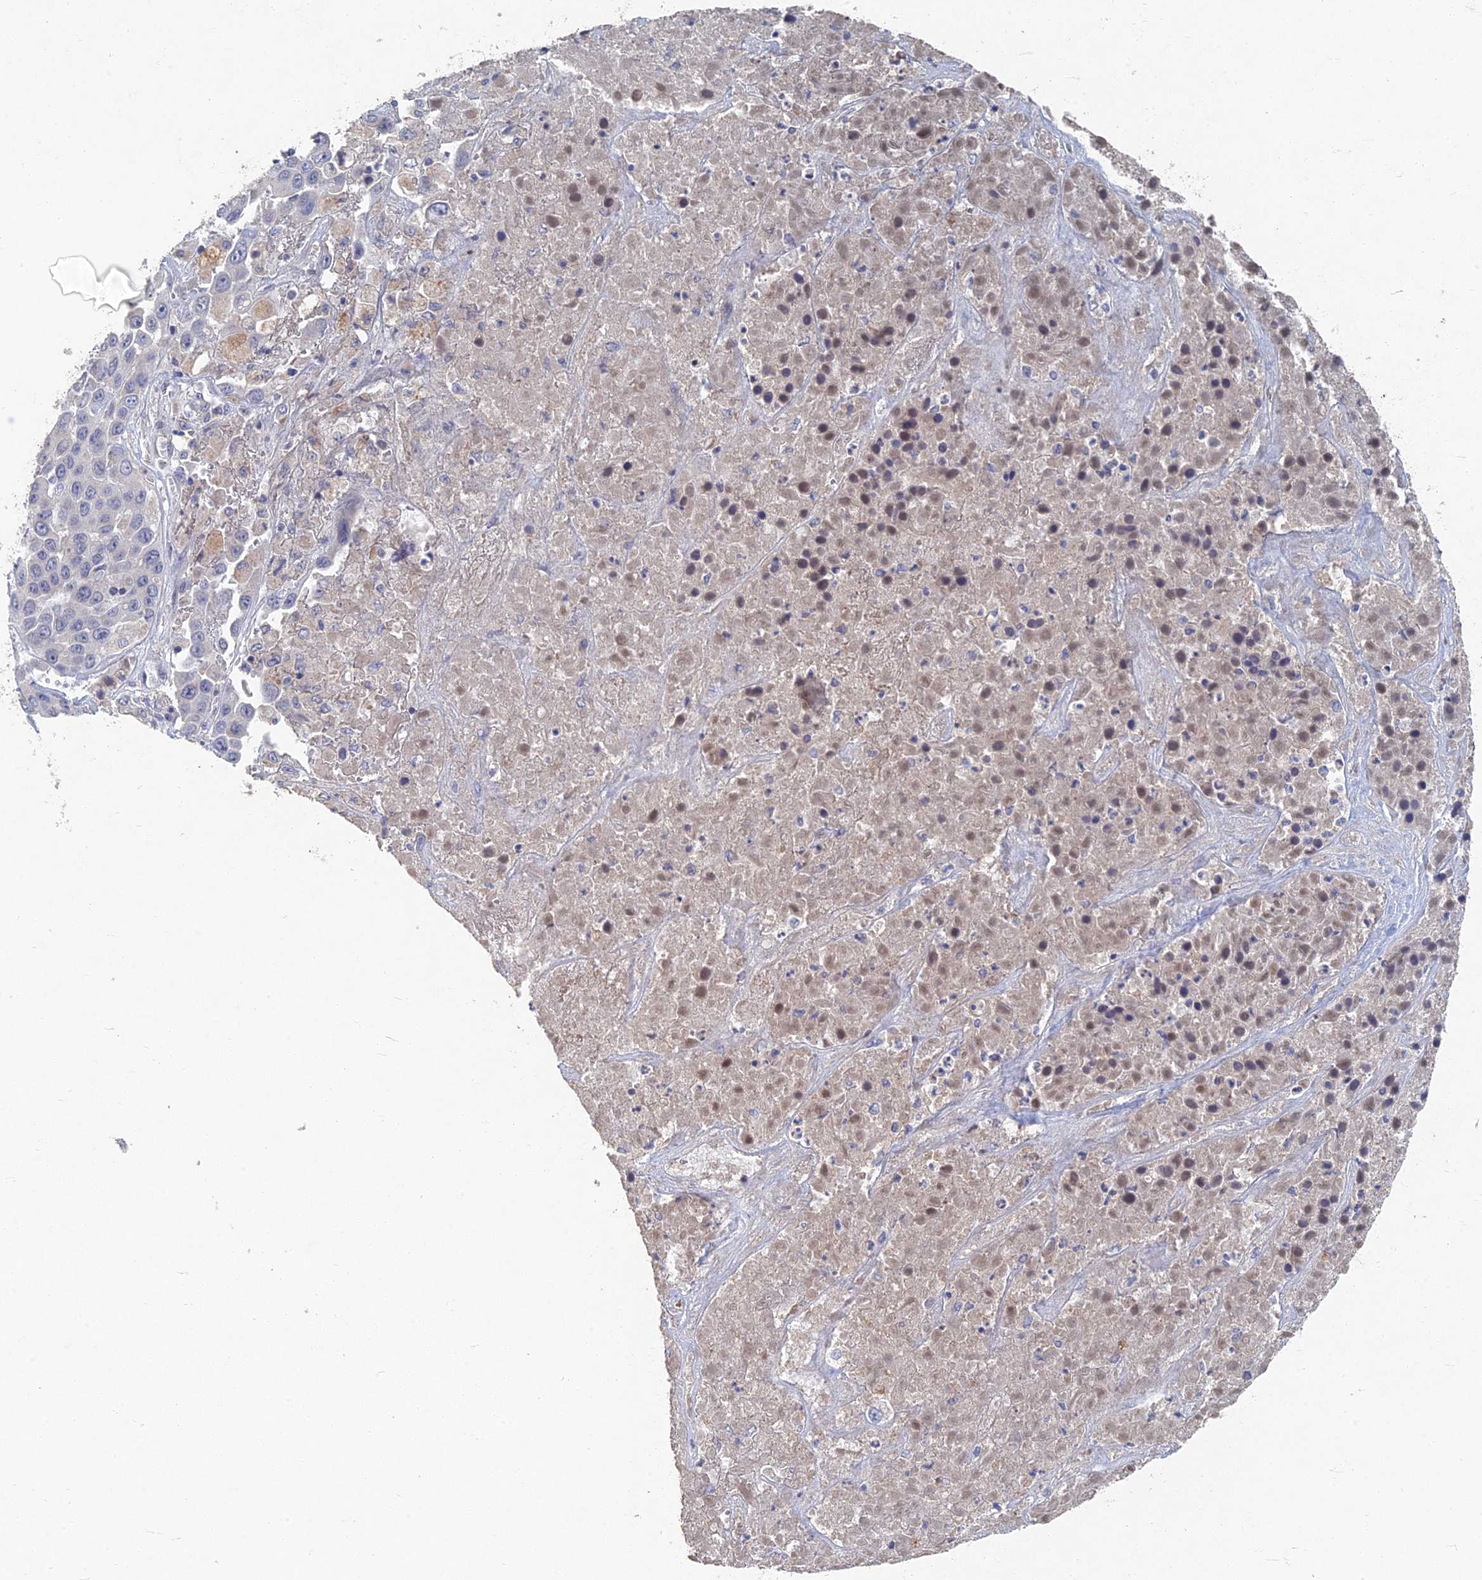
{"staining": {"intensity": "negative", "quantity": "none", "location": "none"}, "tissue": "liver cancer", "cell_type": "Tumor cells", "image_type": "cancer", "snomed": [{"axis": "morphology", "description": "Cholangiocarcinoma"}, {"axis": "topography", "description": "Liver"}], "caption": "High power microscopy image of an immunohistochemistry (IHC) image of liver cancer, revealing no significant positivity in tumor cells. (IHC, brightfield microscopy, high magnification).", "gene": "GNA15", "patient": {"sex": "female", "age": 52}}